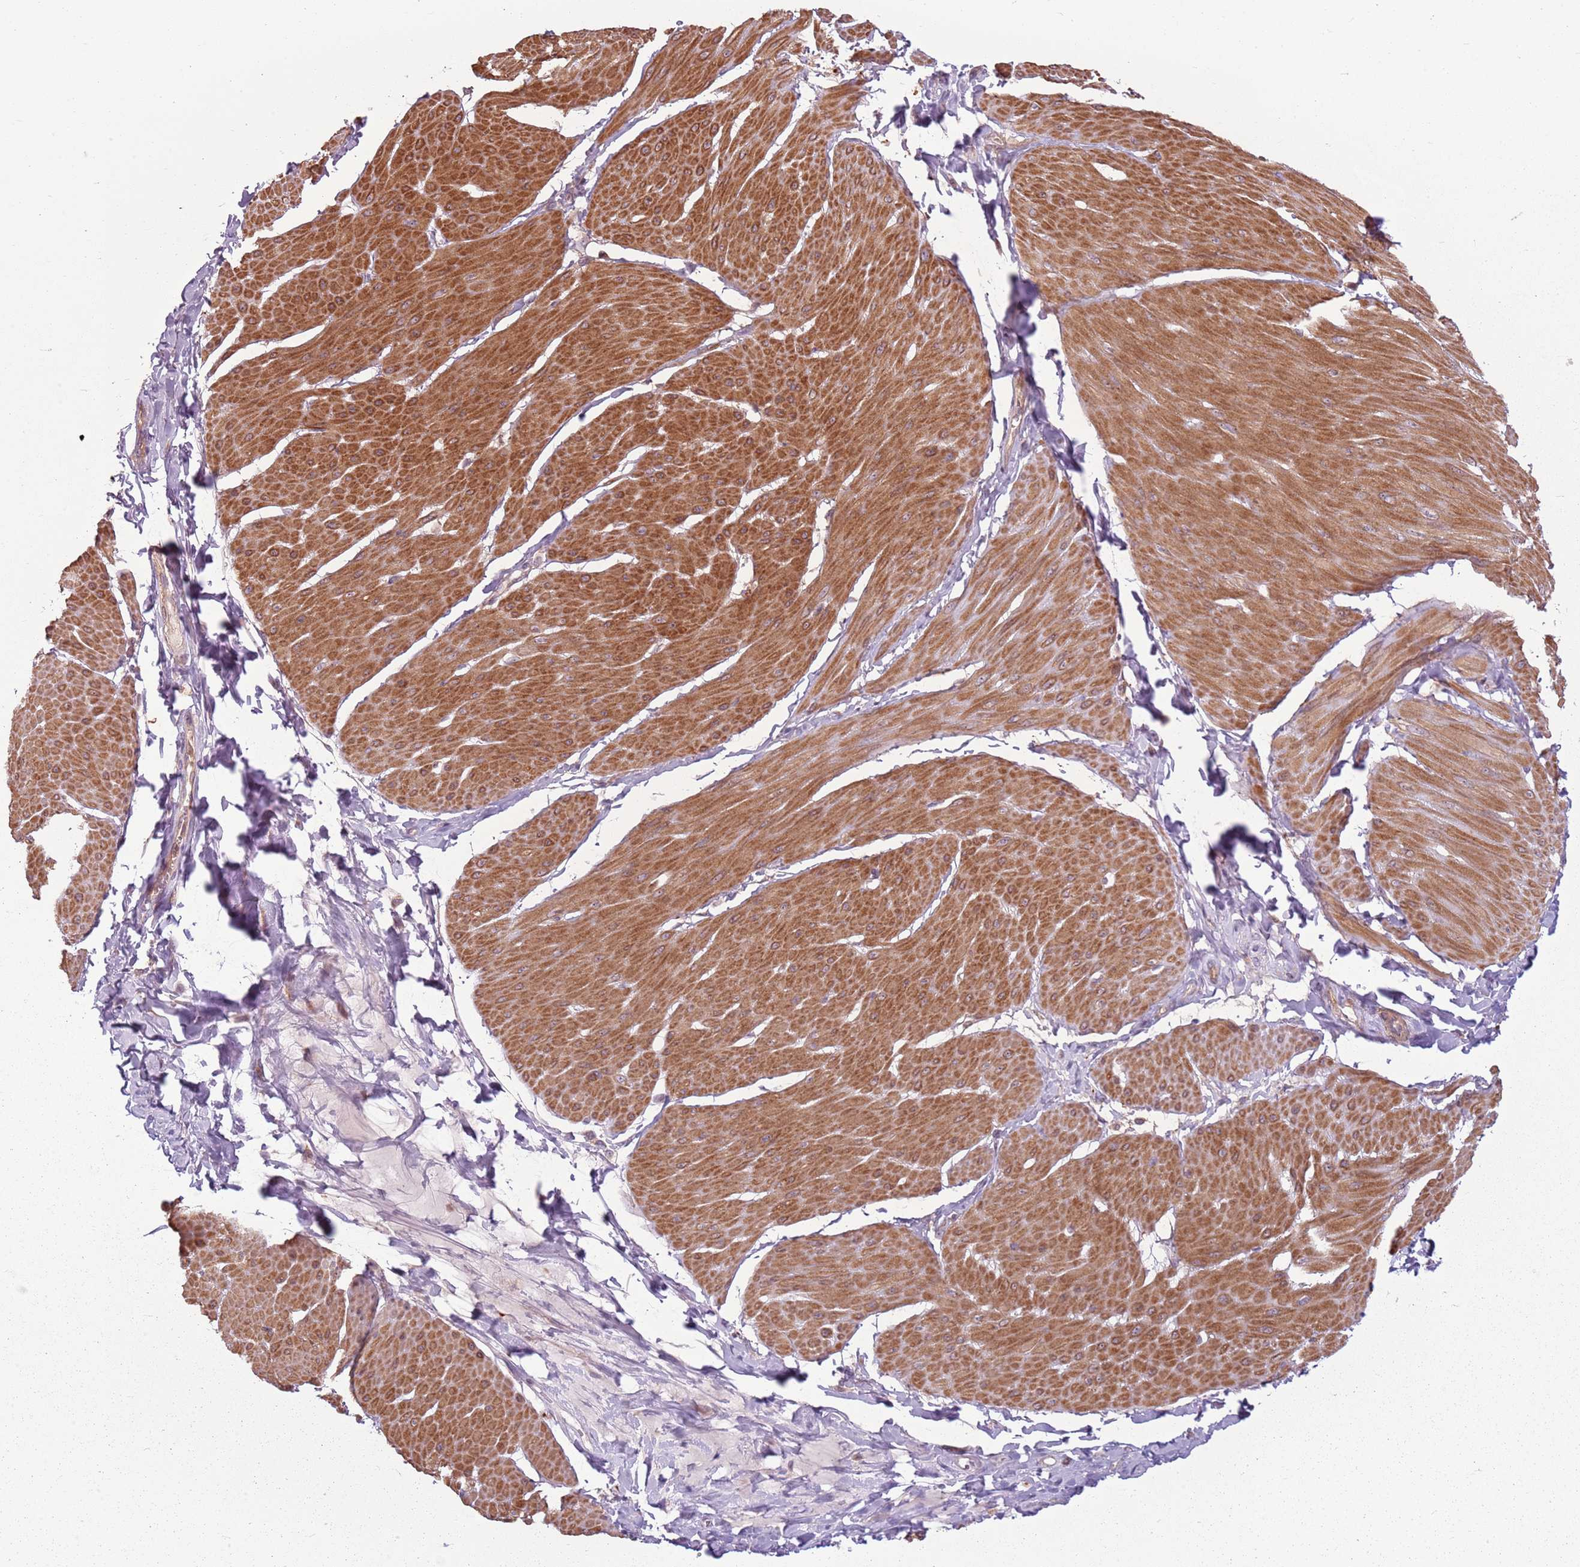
{"staining": {"intensity": "moderate", "quantity": ">75%", "location": "cytoplasmic/membranous"}, "tissue": "smooth muscle", "cell_type": "Smooth muscle cells", "image_type": "normal", "snomed": [{"axis": "morphology", "description": "Urothelial carcinoma, High grade"}, {"axis": "topography", "description": "Urinary bladder"}], "caption": "Protein staining by immunohistochemistry demonstrates moderate cytoplasmic/membranous positivity in about >75% of smooth muscle cells in normal smooth muscle.", "gene": "RPL21", "patient": {"sex": "male", "age": 46}}